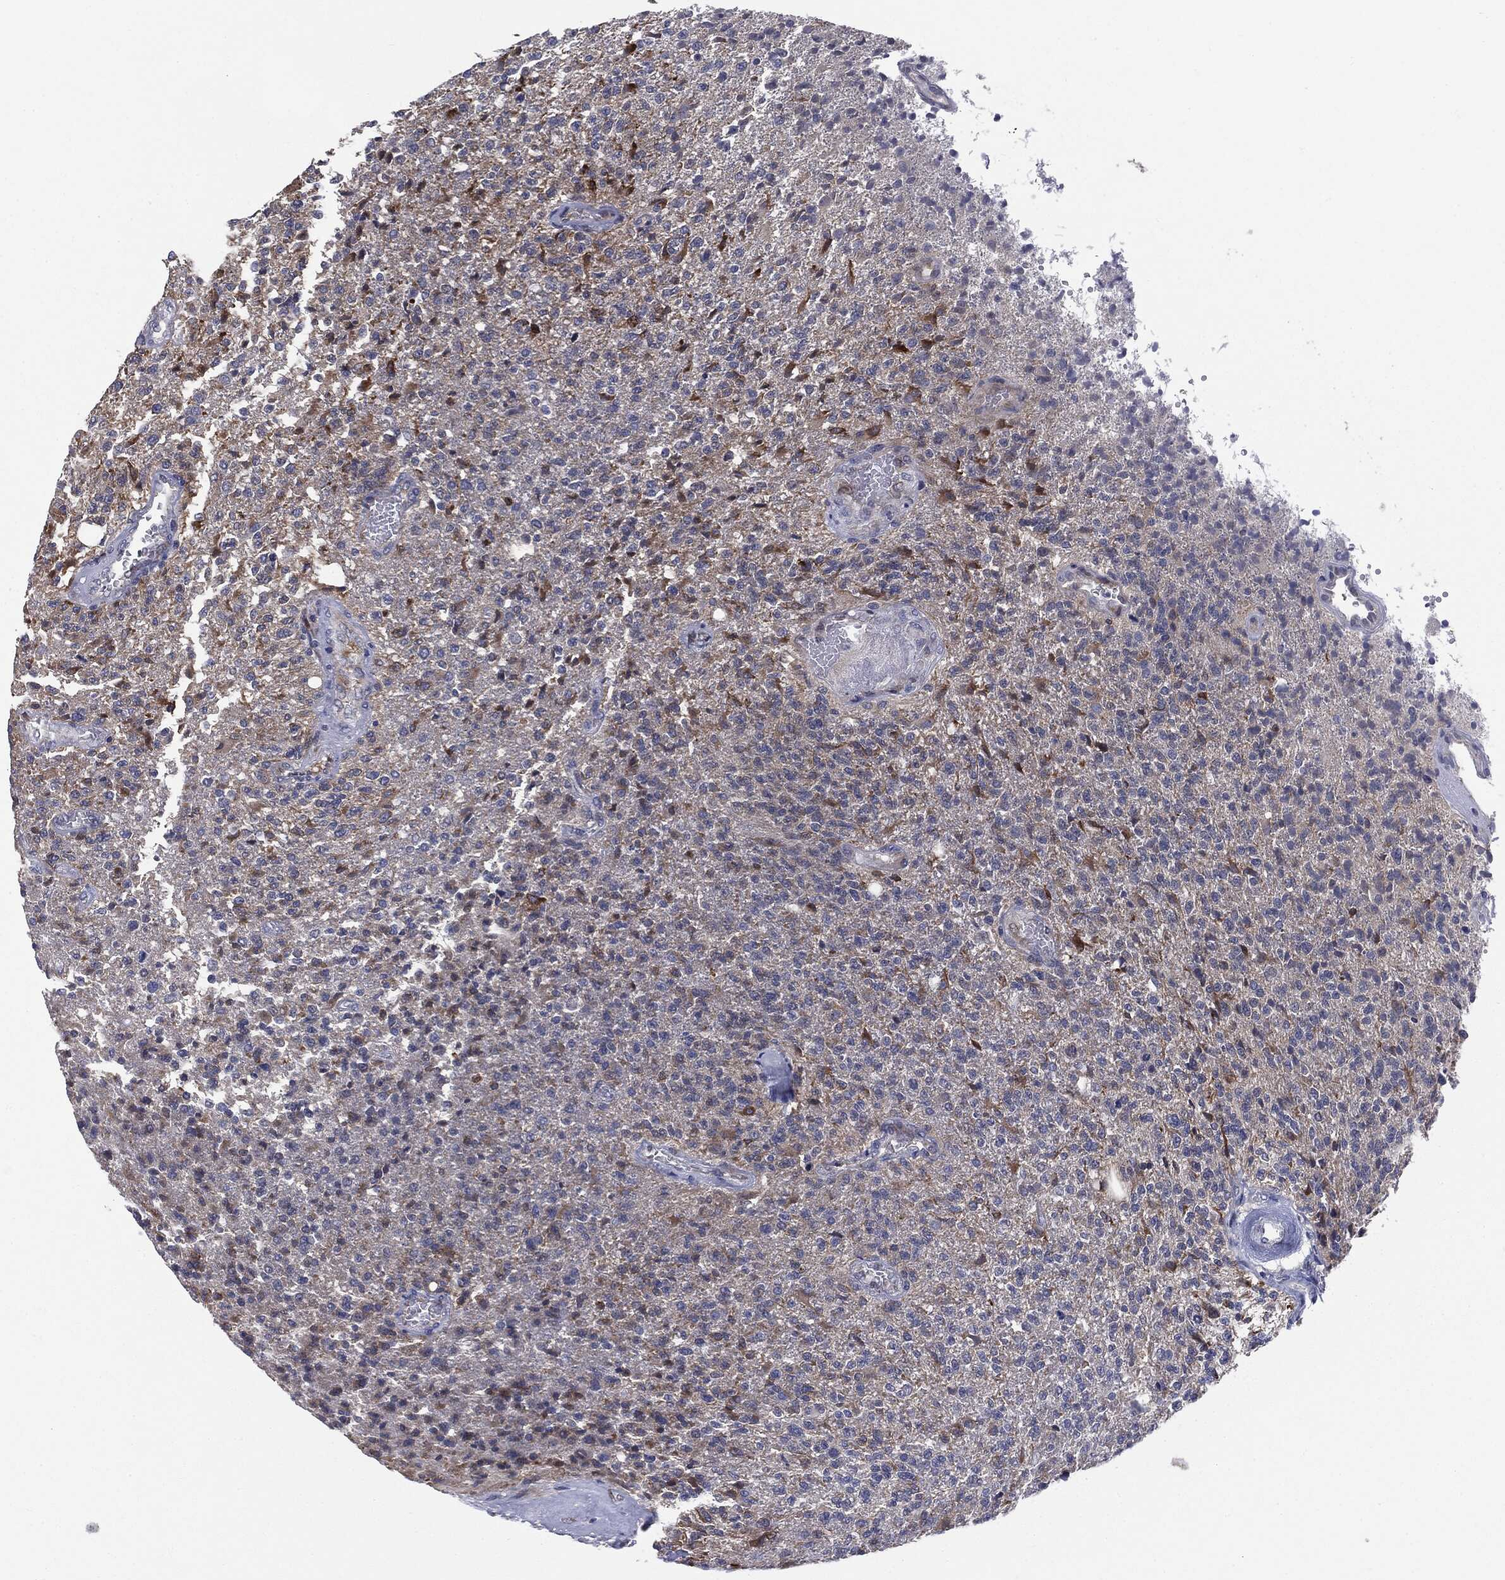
{"staining": {"intensity": "weak", "quantity": "25%-75%", "location": "cytoplasmic/membranous"}, "tissue": "glioma", "cell_type": "Tumor cells", "image_type": "cancer", "snomed": [{"axis": "morphology", "description": "Glioma, malignant, High grade"}, {"axis": "topography", "description": "Brain"}], "caption": "Immunohistochemical staining of human malignant high-grade glioma shows low levels of weak cytoplasmic/membranous staining in approximately 25%-75% of tumor cells.", "gene": "KRT5", "patient": {"sex": "male", "age": 56}}